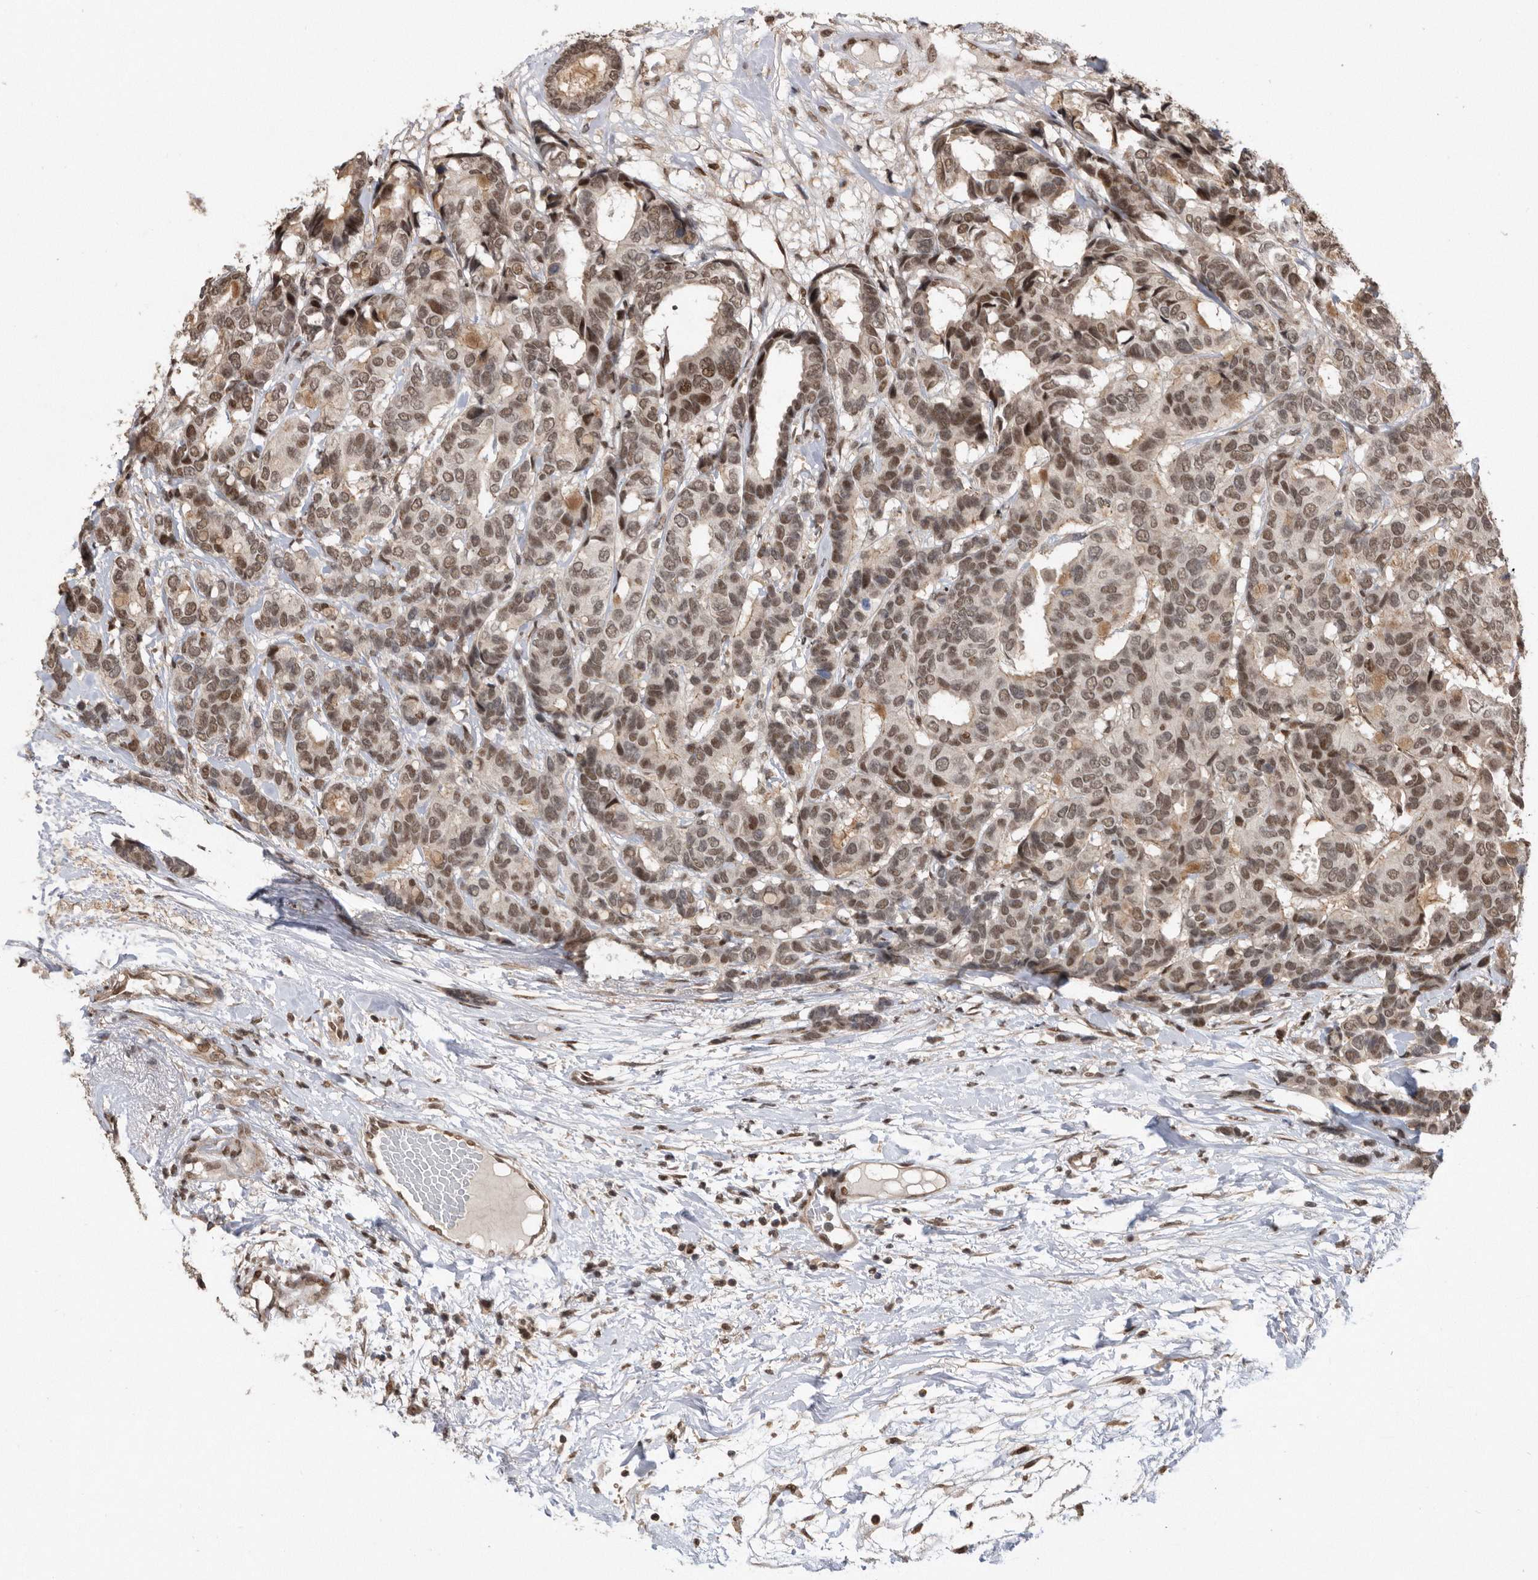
{"staining": {"intensity": "moderate", "quantity": ">75%", "location": "nuclear"}, "tissue": "breast cancer", "cell_type": "Tumor cells", "image_type": "cancer", "snomed": [{"axis": "morphology", "description": "Duct carcinoma"}, {"axis": "topography", "description": "Breast"}], "caption": "This histopathology image exhibits IHC staining of breast intraductal carcinoma, with medium moderate nuclear positivity in about >75% of tumor cells.", "gene": "TDRD3", "patient": {"sex": "female", "age": 87}}